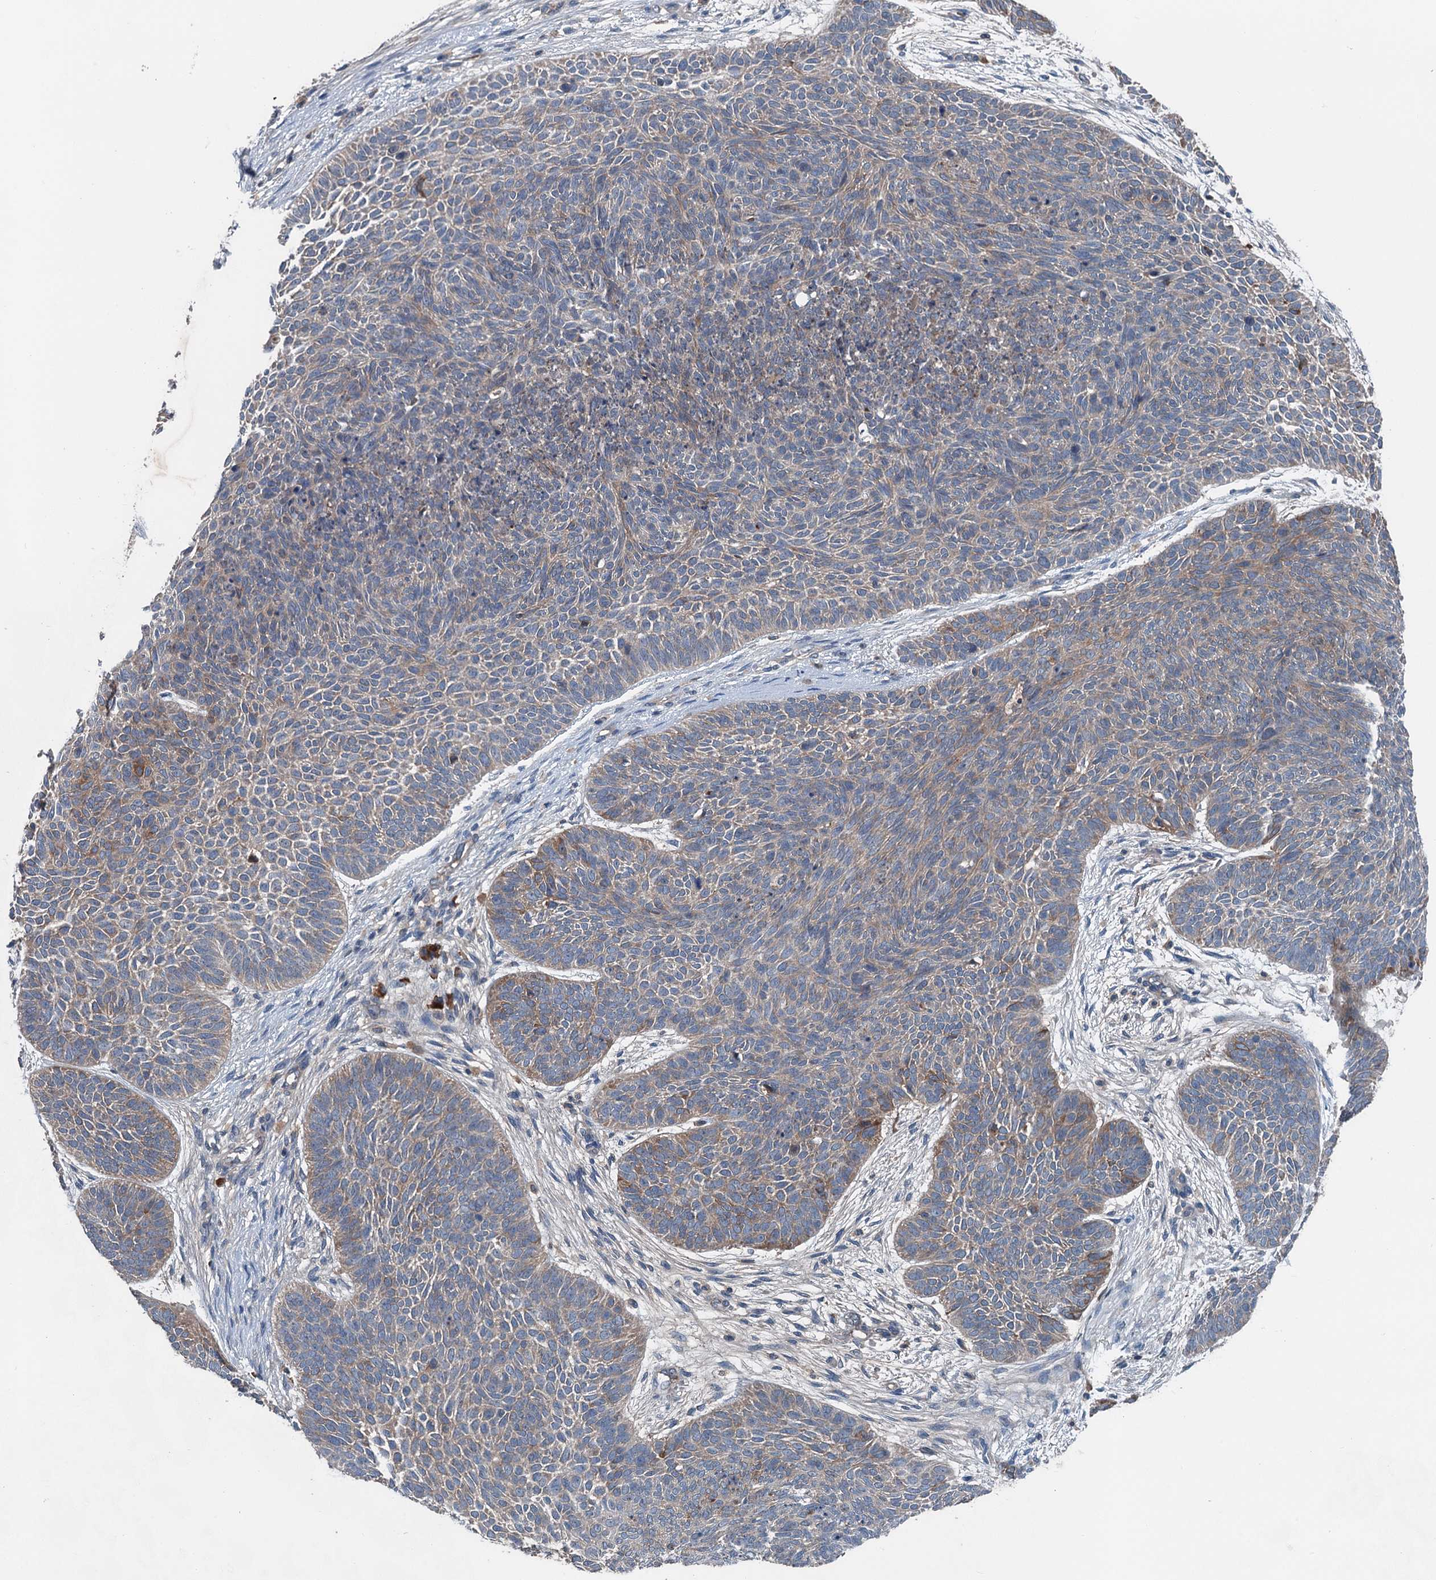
{"staining": {"intensity": "moderate", "quantity": "<25%", "location": "cytoplasmic/membranous"}, "tissue": "skin cancer", "cell_type": "Tumor cells", "image_type": "cancer", "snomed": [{"axis": "morphology", "description": "Basal cell carcinoma"}, {"axis": "topography", "description": "Skin"}], "caption": "Skin cancer (basal cell carcinoma) stained with DAB (3,3'-diaminobenzidine) immunohistochemistry (IHC) reveals low levels of moderate cytoplasmic/membranous staining in approximately <25% of tumor cells.", "gene": "PDSS1", "patient": {"sex": "male", "age": 85}}